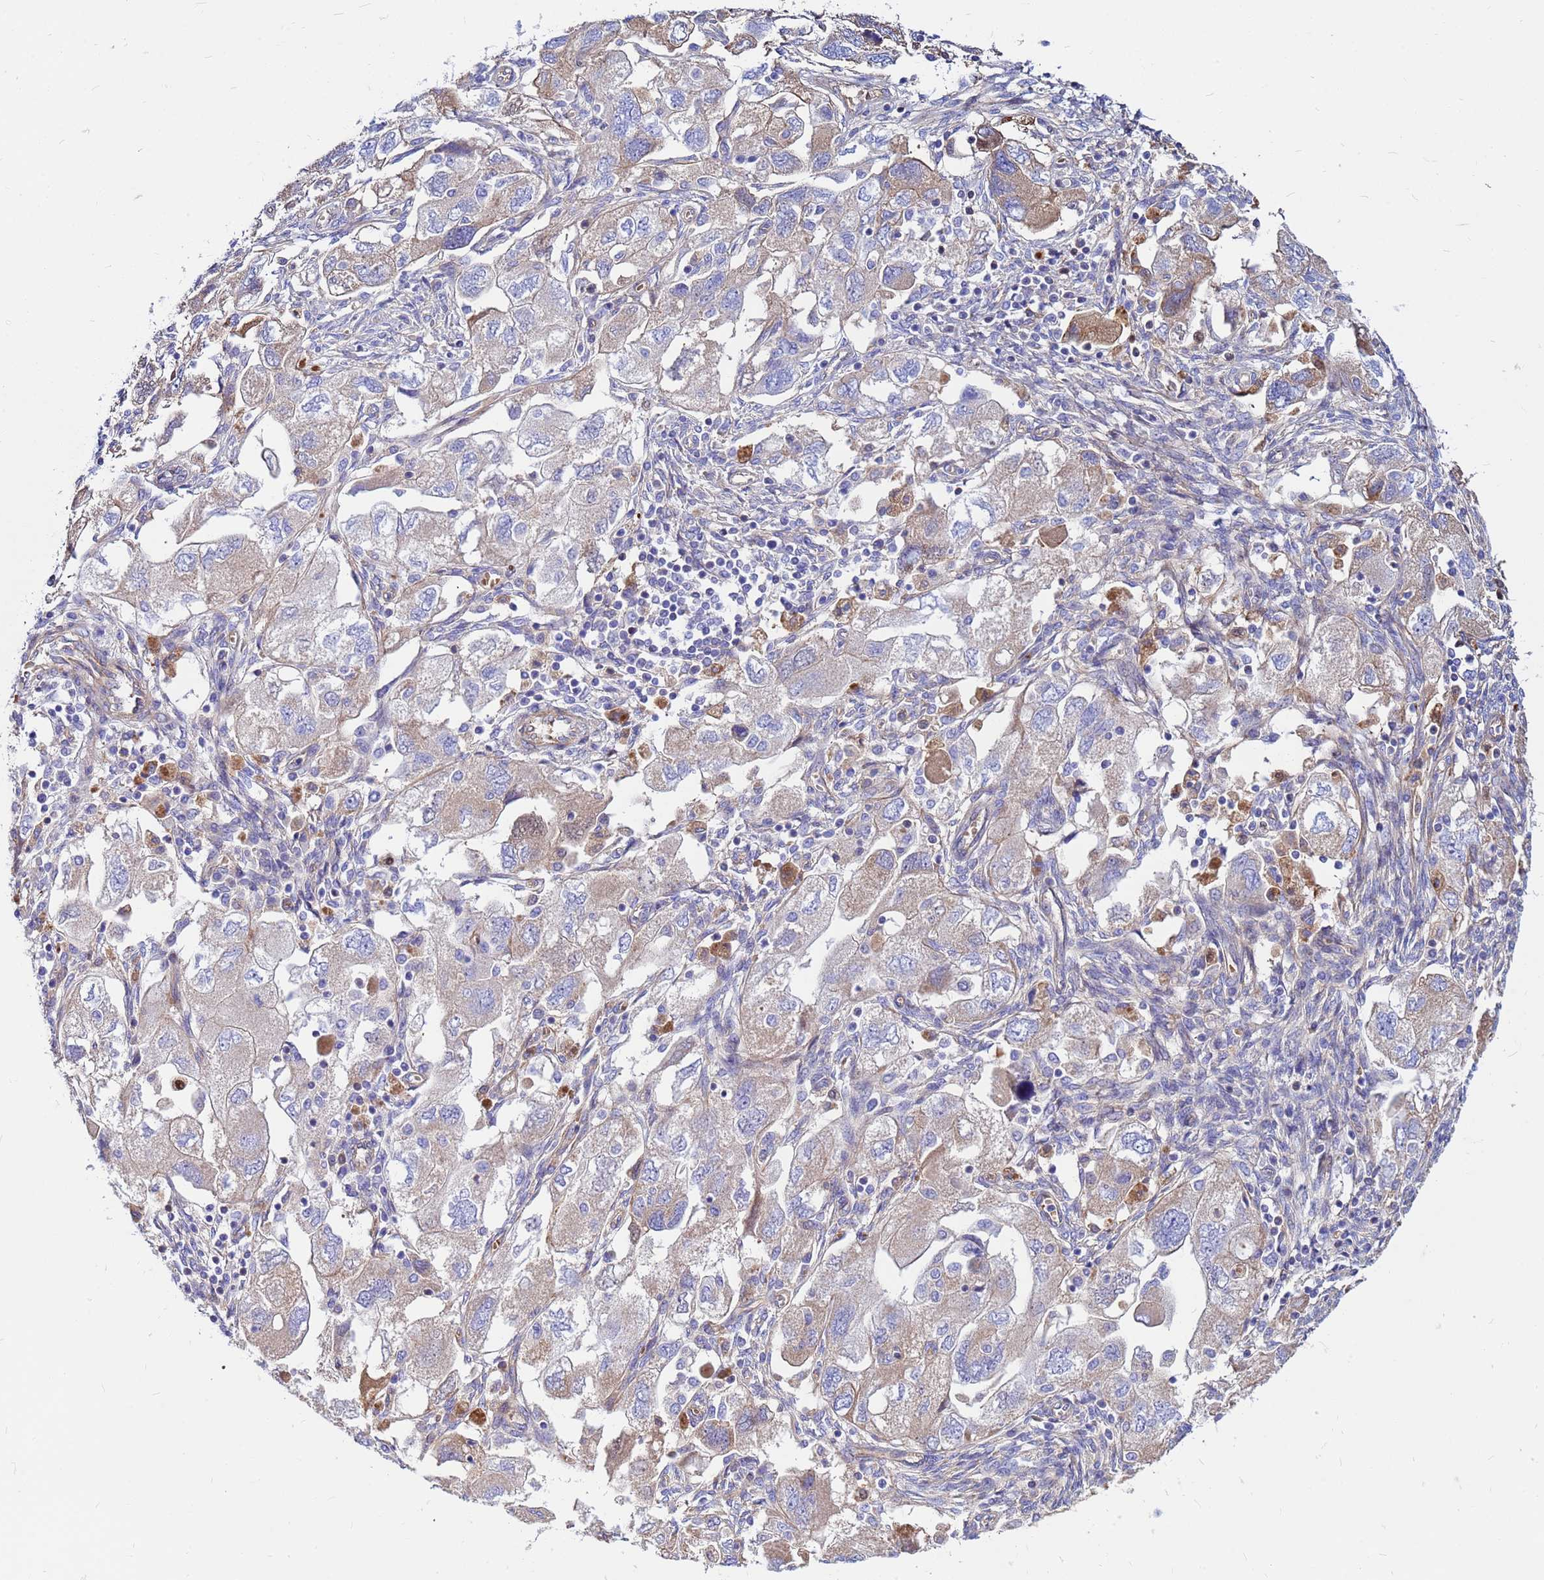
{"staining": {"intensity": "weak", "quantity": "25%-75%", "location": "cytoplasmic/membranous"}, "tissue": "ovarian cancer", "cell_type": "Tumor cells", "image_type": "cancer", "snomed": [{"axis": "morphology", "description": "Carcinoma, NOS"}, {"axis": "morphology", "description": "Cystadenocarcinoma, serous, NOS"}, {"axis": "topography", "description": "Ovary"}], "caption": "A low amount of weak cytoplasmic/membranous positivity is appreciated in about 25%-75% of tumor cells in ovarian carcinoma tissue.", "gene": "CRHBP", "patient": {"sex": "female", "age": 69}}